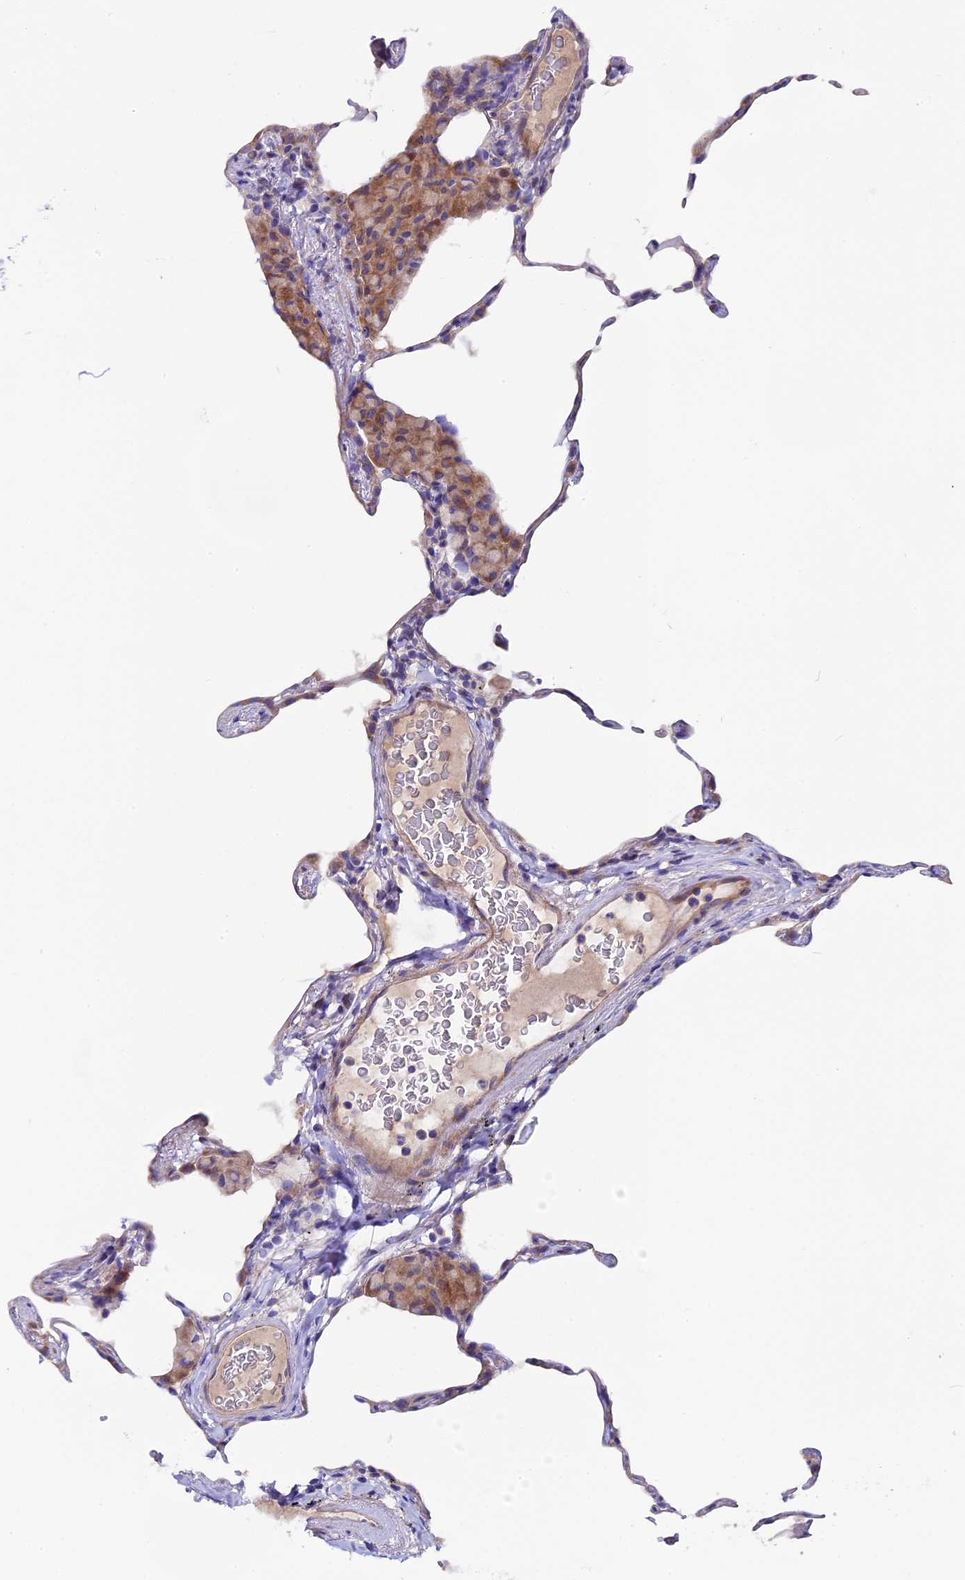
{"staining": {"intensity": "weak", "quantity": "<25%", "location": "cytoplasmic/membranous"}, "tissue": "lung", "cell_type": "Alveolar cells", "image_type": "normal", "snomed": [{"axis": "morphology", "description": "Normal tissue, NOS"}, {"axis": "topography", "description": "Lung"}], "caption": "Micrograph shows no protein expression in alveolar cells of benign lung.", "gene": "PIGU", "patient": {"sex": "female", "age": 57}}